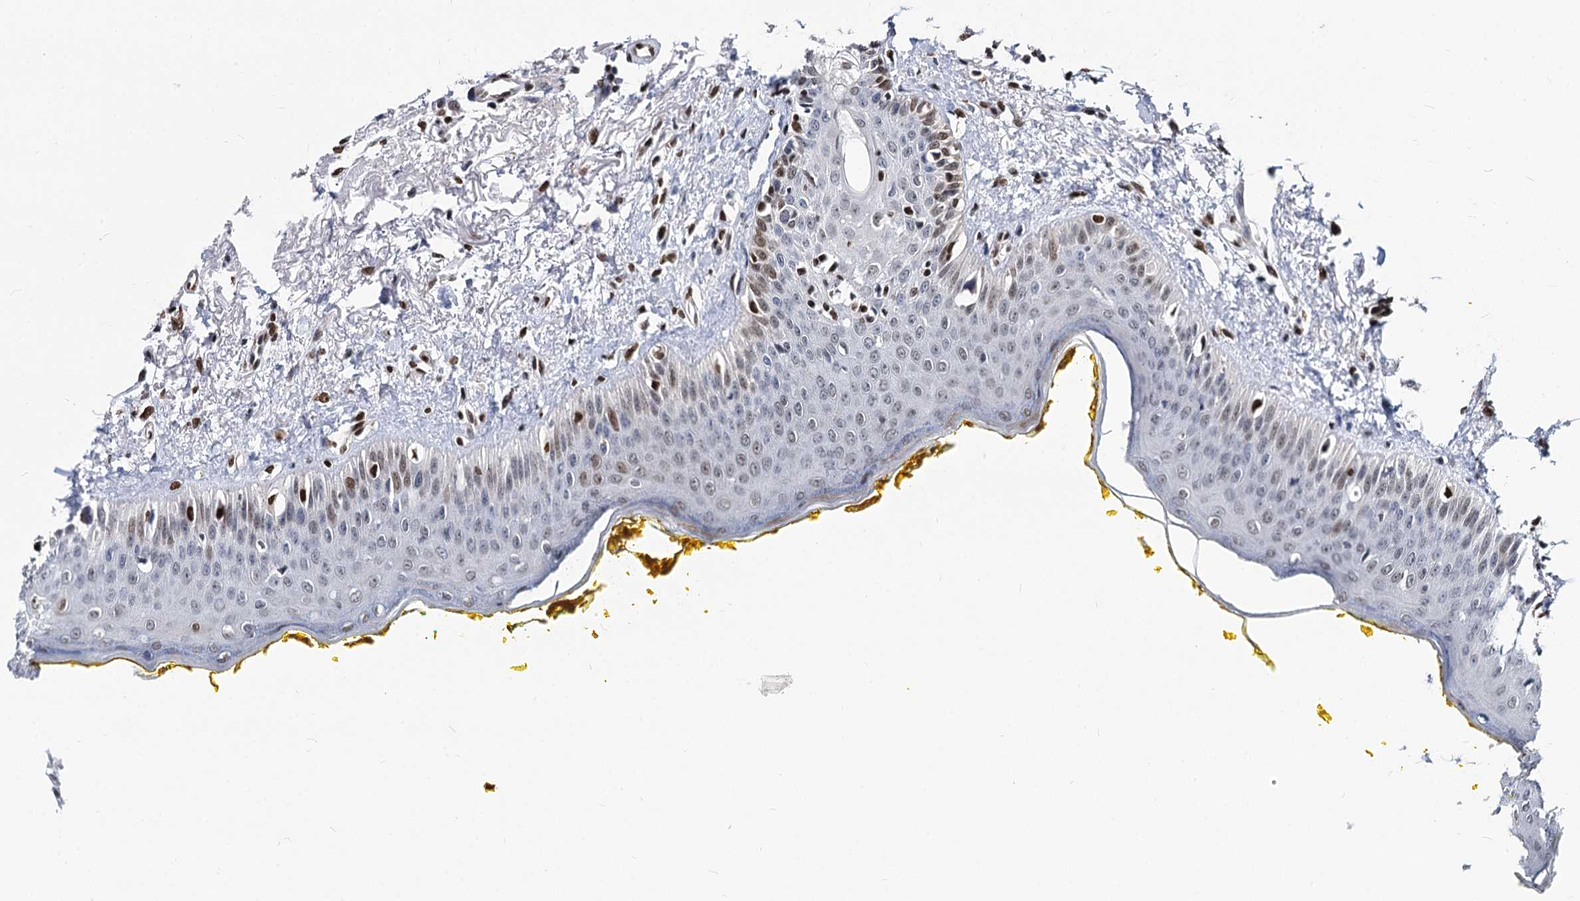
{"staining": {"intensity": "moderate", "quantity": "<25%", "location": "cytoplasmic/membranous,nuclear"}, "tissue": "oral mucosa", "cell_type": "Squamous epithelial cells", "image_type": "normal", "snomed": [{"axis": "morphology", "description": "Normal tissue, NOS"}, {"axis": "topography", "description": "Oral tissue"}], "caption": "High-power microscopy captured an IHC image of benign oral mucosa, revealing moderate cytoplasmic/membranous,nuclear expression in about <25% of squamous epithelial cells. (Stains: DAB in brown, nuclei in blue, Microscopy: brightfield microscopy at high magnification).", "gene": "MECP2", "patient": {"sex": "female", "age": 70}}